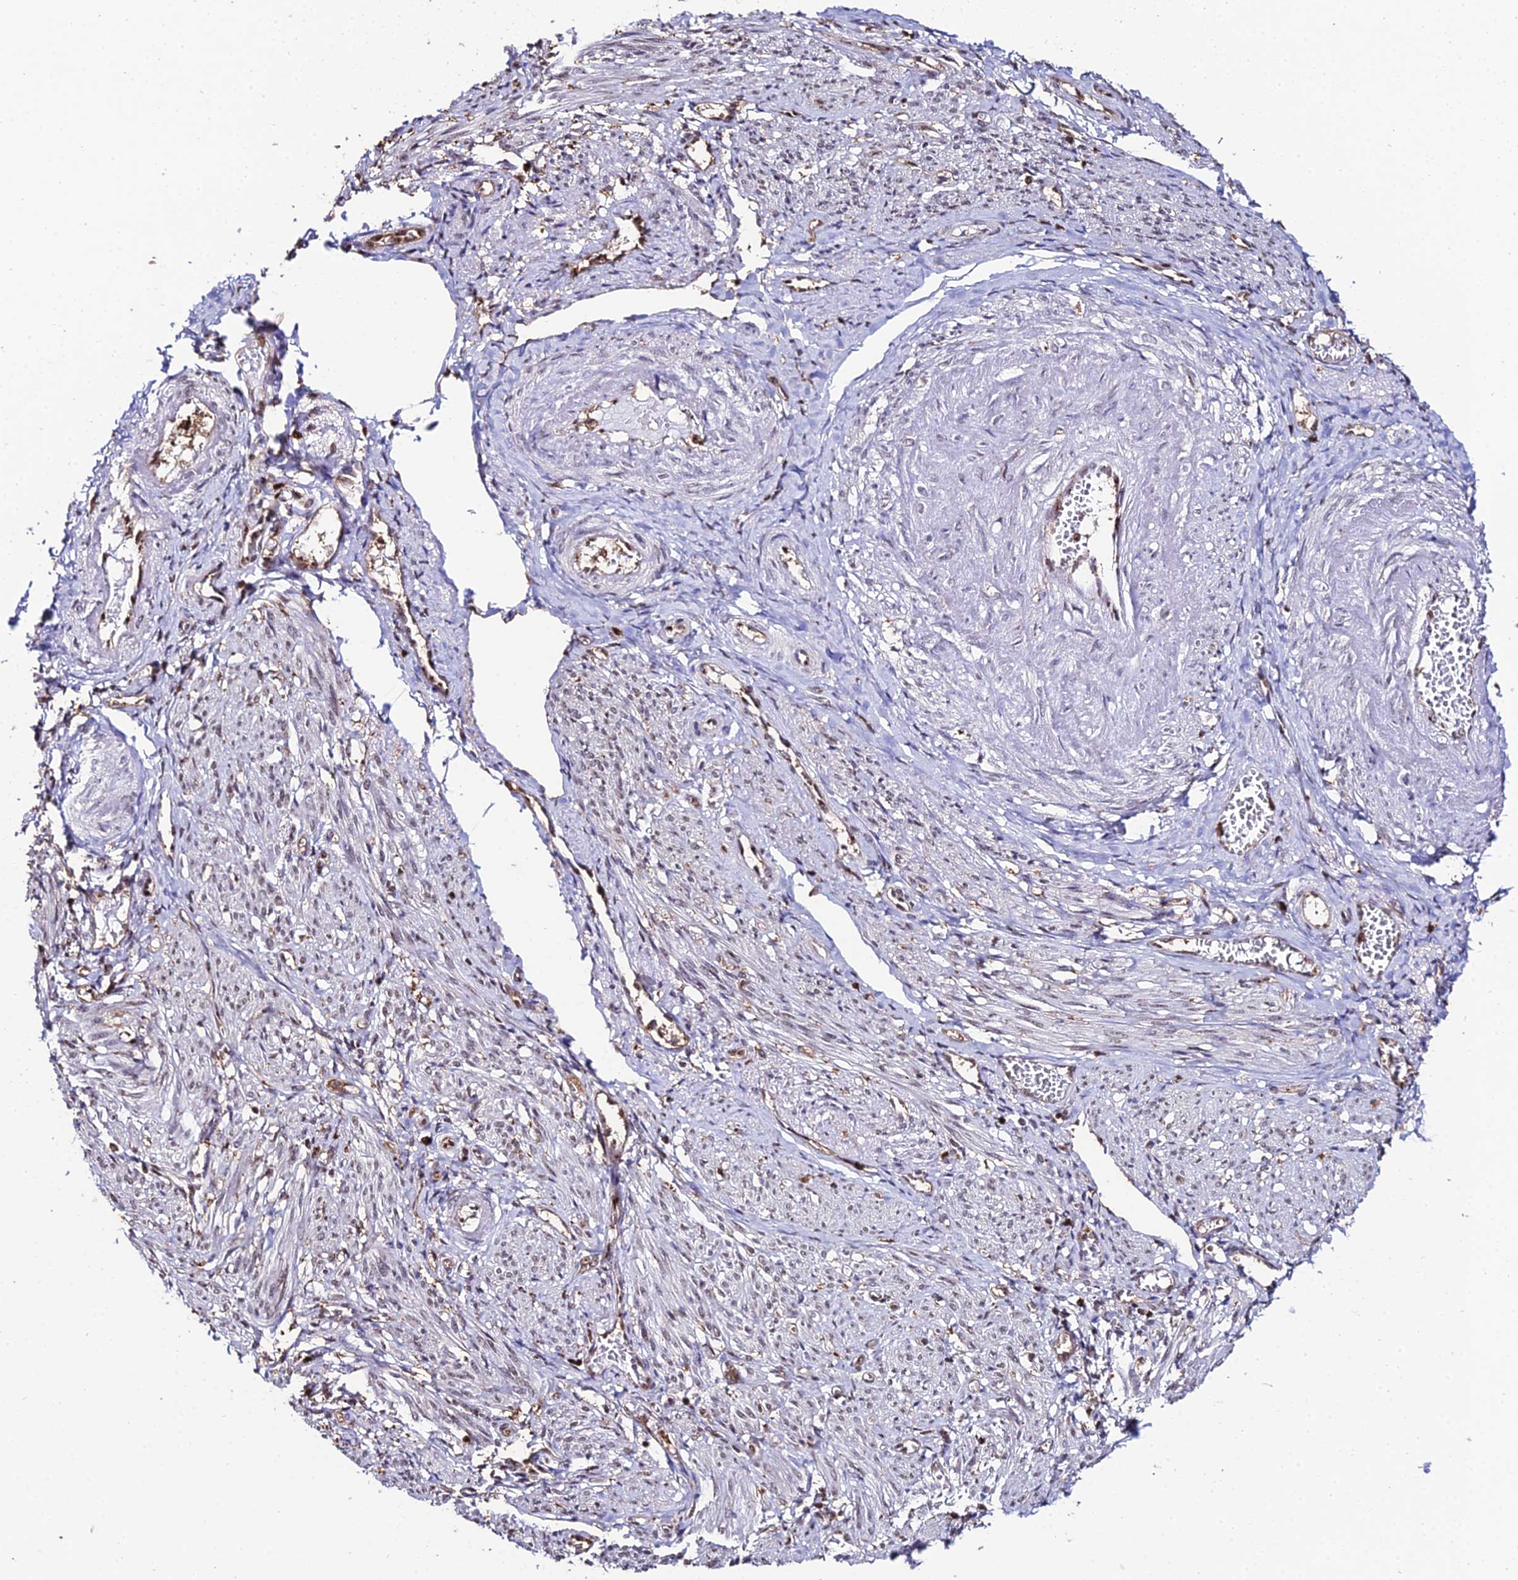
{"staining": {"intensity": "weak", "quantity": "<25%", "location": "cytoplasmic/membranous,nuclear"}, "tissue": "smooth muscle", "cell_type": "Smooth muscle cells", "image_type": "normal", "snomed": [{"axis": "morphology", "description": "Normal tissue, NOS"}, {"axis": "topography", "description": "Smooth muscle"}], "caption": "IHC image of benign smooth muscle: smooth muscle stained with DAB (3,3'-diaminobenzidine) displays no significant protein staining in smooth muscle cells. (DAB immunohistochemistry (IHC), high magnification).", "gene": "PPP4C", "patient": {"sex": "female", "age": 39}}